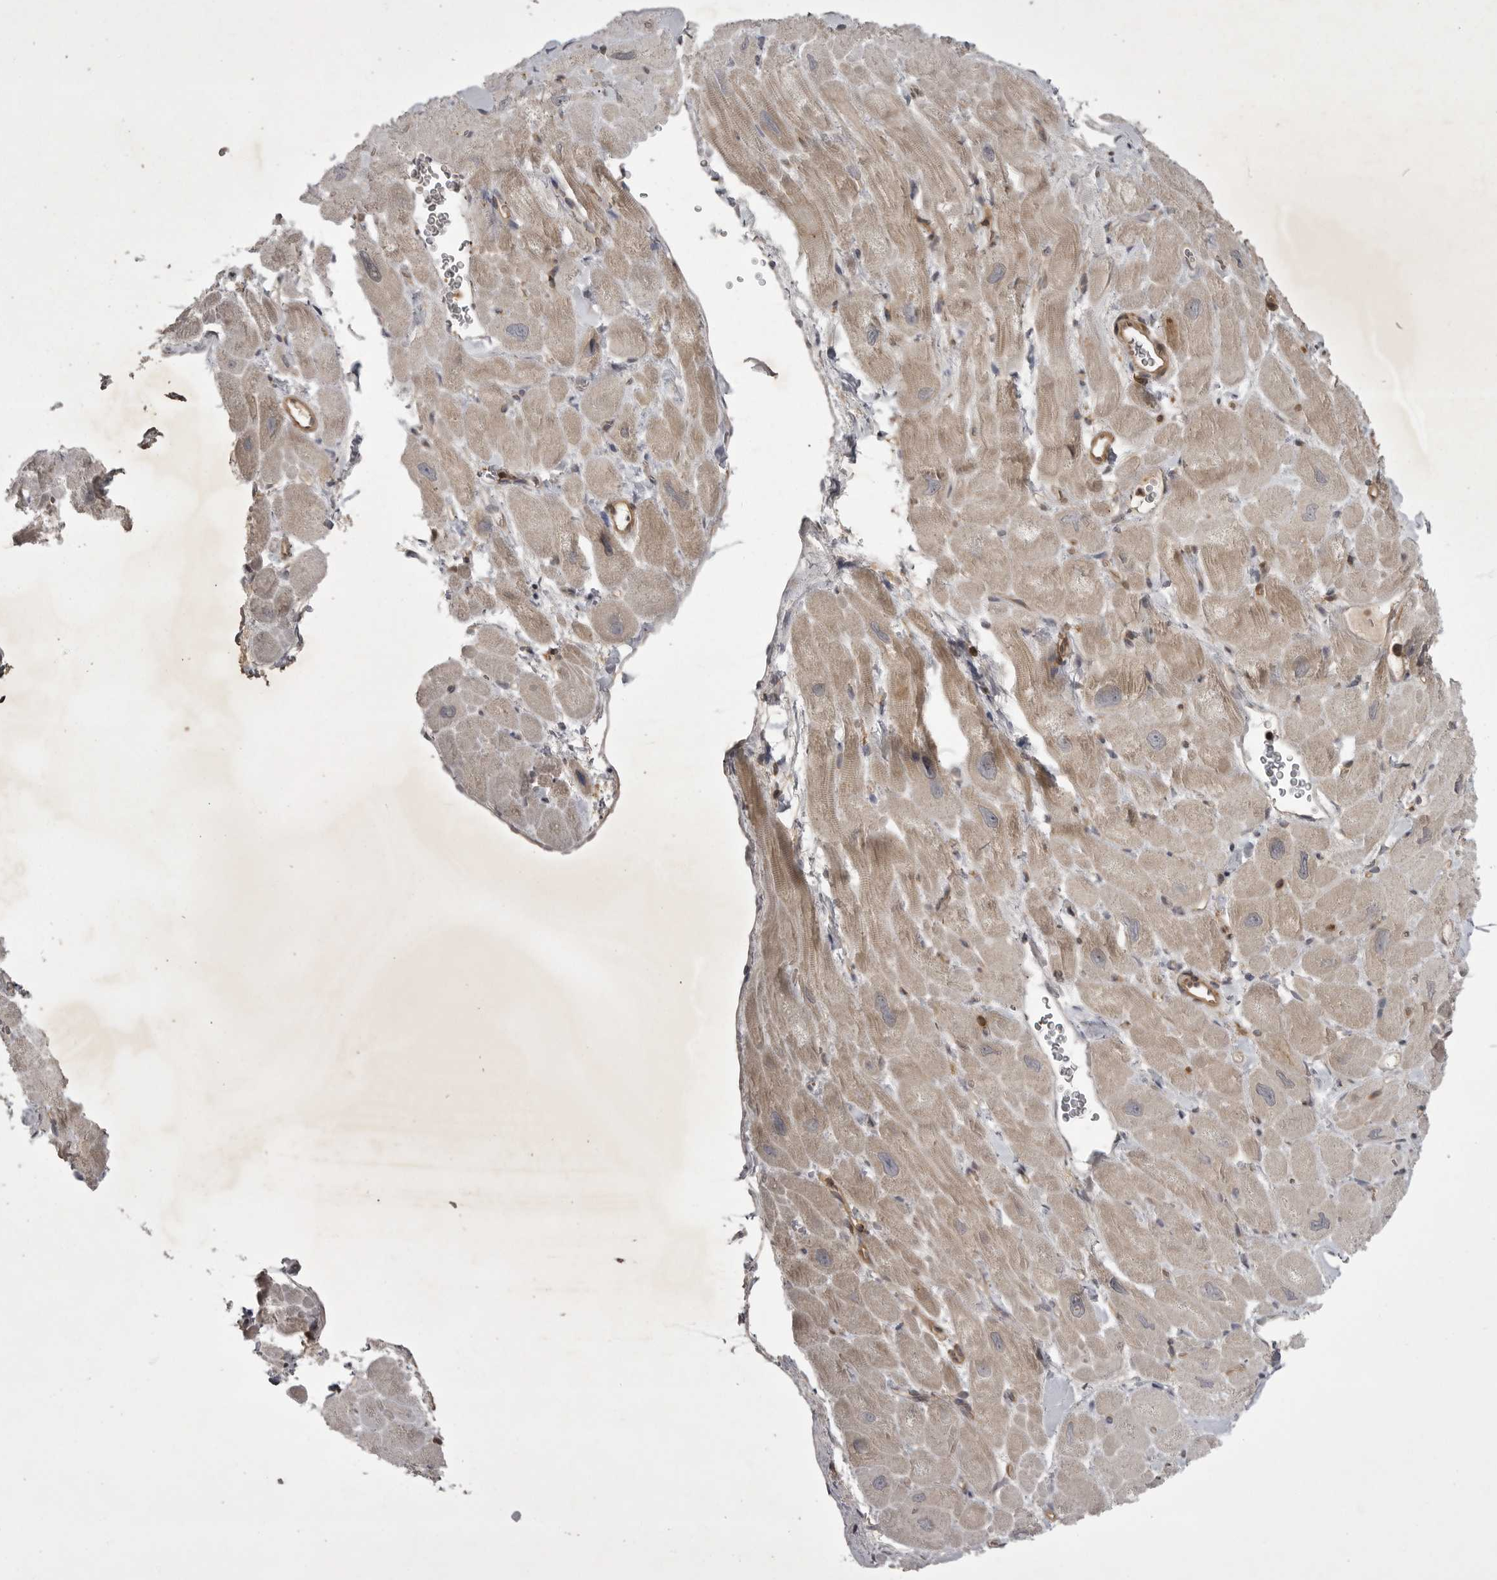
{"staining": {"intensity": "weak", "quantity": "25%-75%", "location": "cytoplasmic/membranous"}, "tissue": "heart muscle", "cell_type": "Cardiomyocytes", "image_type": "normal", "snomed": [{"axis": "morphology", "description": "Normal tissue, NOS"}, {"axis": "topography", "description": "Heart"}], "caption": "Immunohistochemistry of benign heart muscle reveals low levels of weak cytoplasmic/membranous positivity in approximately 25%-75% of cardiomyocytes. The protein of interest is stained brown, and the nuclei are stained in blue (DAB (3,3'-diaminobenzidine) IHC with brightfield microscopy, high magnification).", "gene": "STK24", "patient": {"sex": "male", "age": 49}}